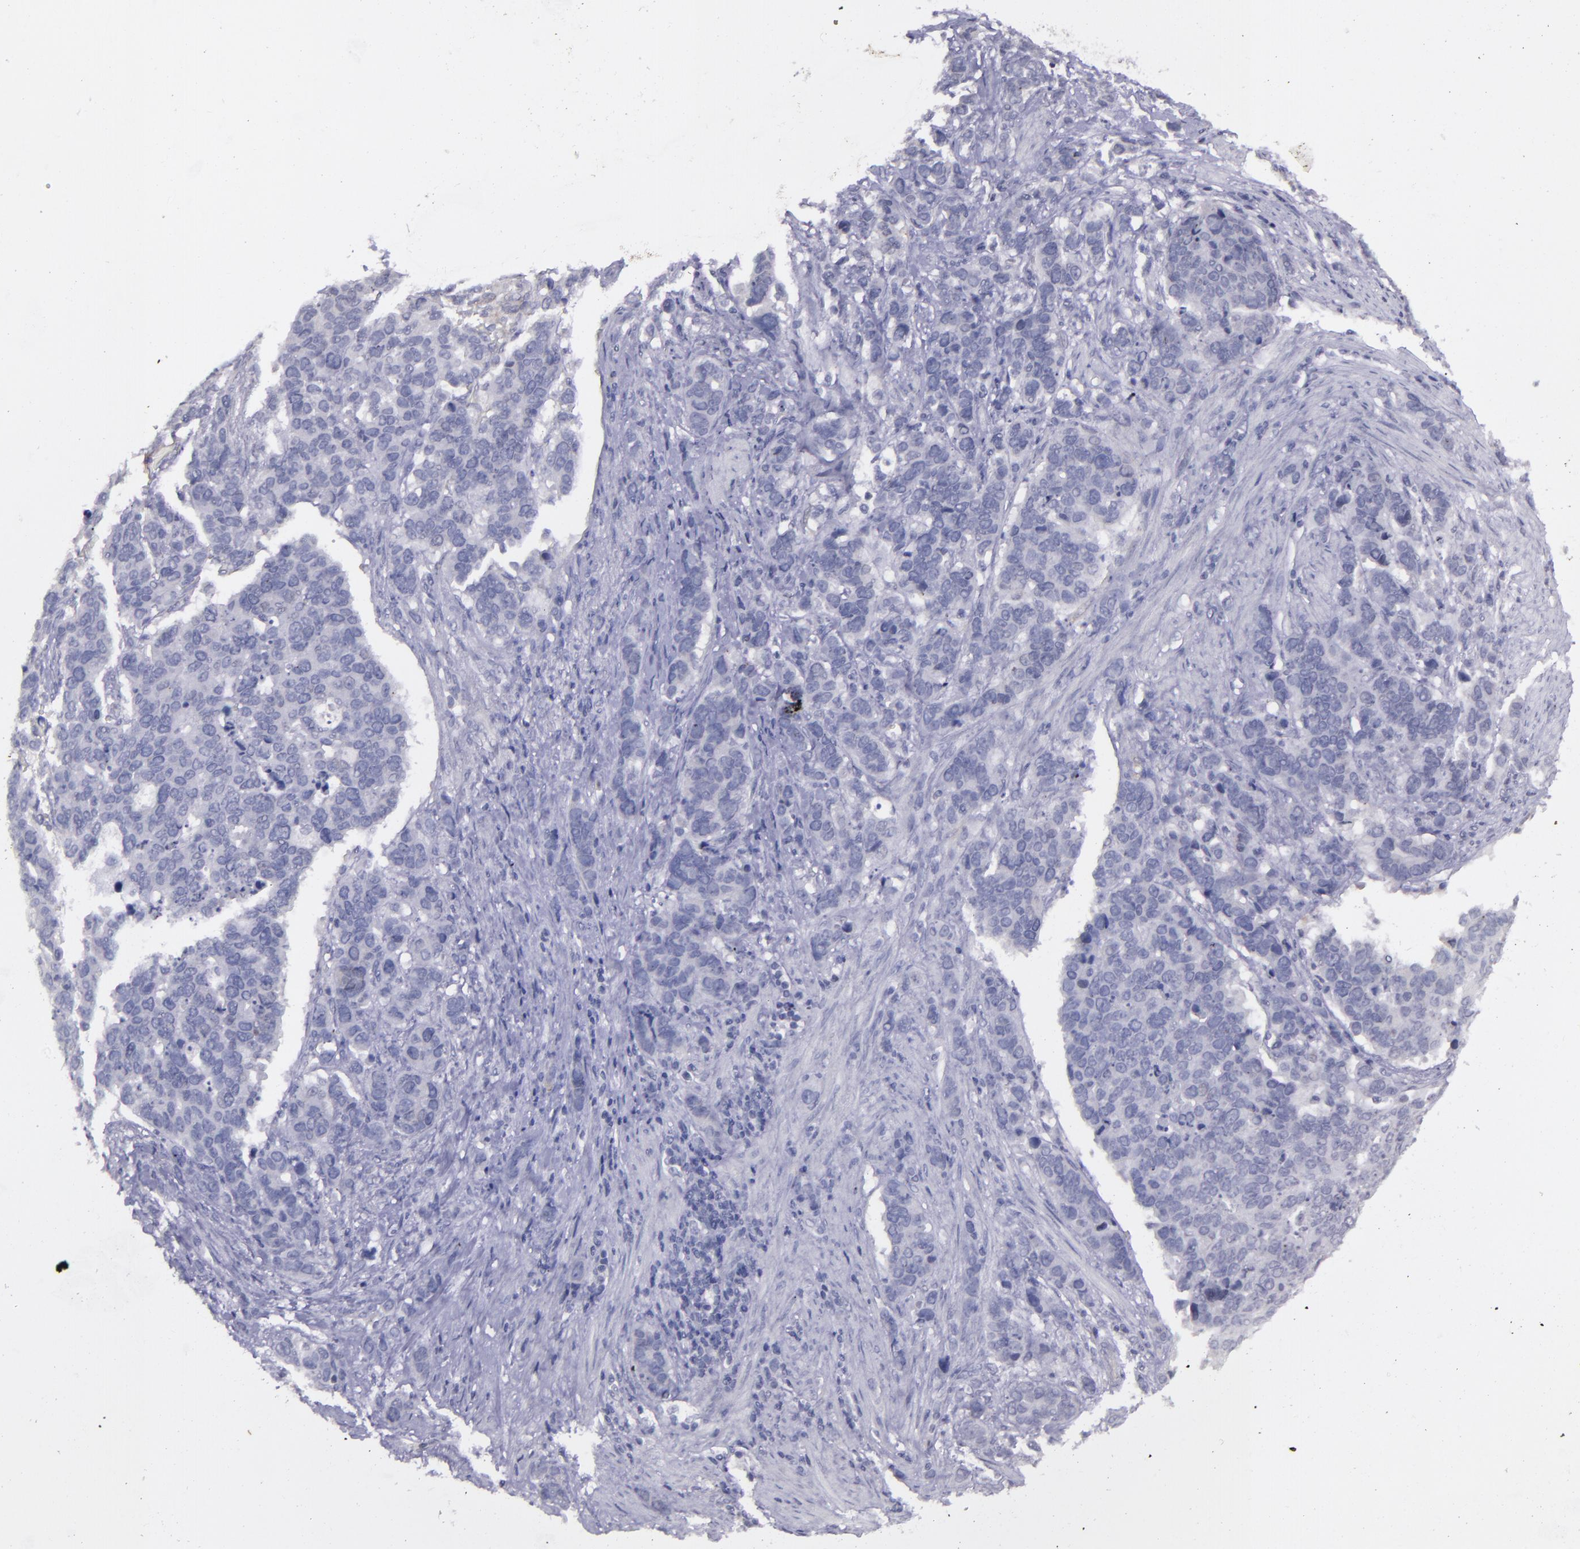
{"staining": {"intensity": "negative", "quantity": "none", "location": "none"}, "tissue": "stomach cancer", "cell_type": "Tumor cells", "image_type": "cancer", "snomed": [{"axis": "morphology", "description": "Adenocarcinoma, NOS"}, {"axis": "topography", "description": "Stomach, upper"}], "caption": "Photomicrograph shows no protein positivity in tumor cells of stomach adenocarcinoma tissue. (DAB immunohistochemistry (IHC) visualized using brightfield microscopy, high magnification).", "gene": "MASP1", "patient": {"sex": "male", "age": 71}}